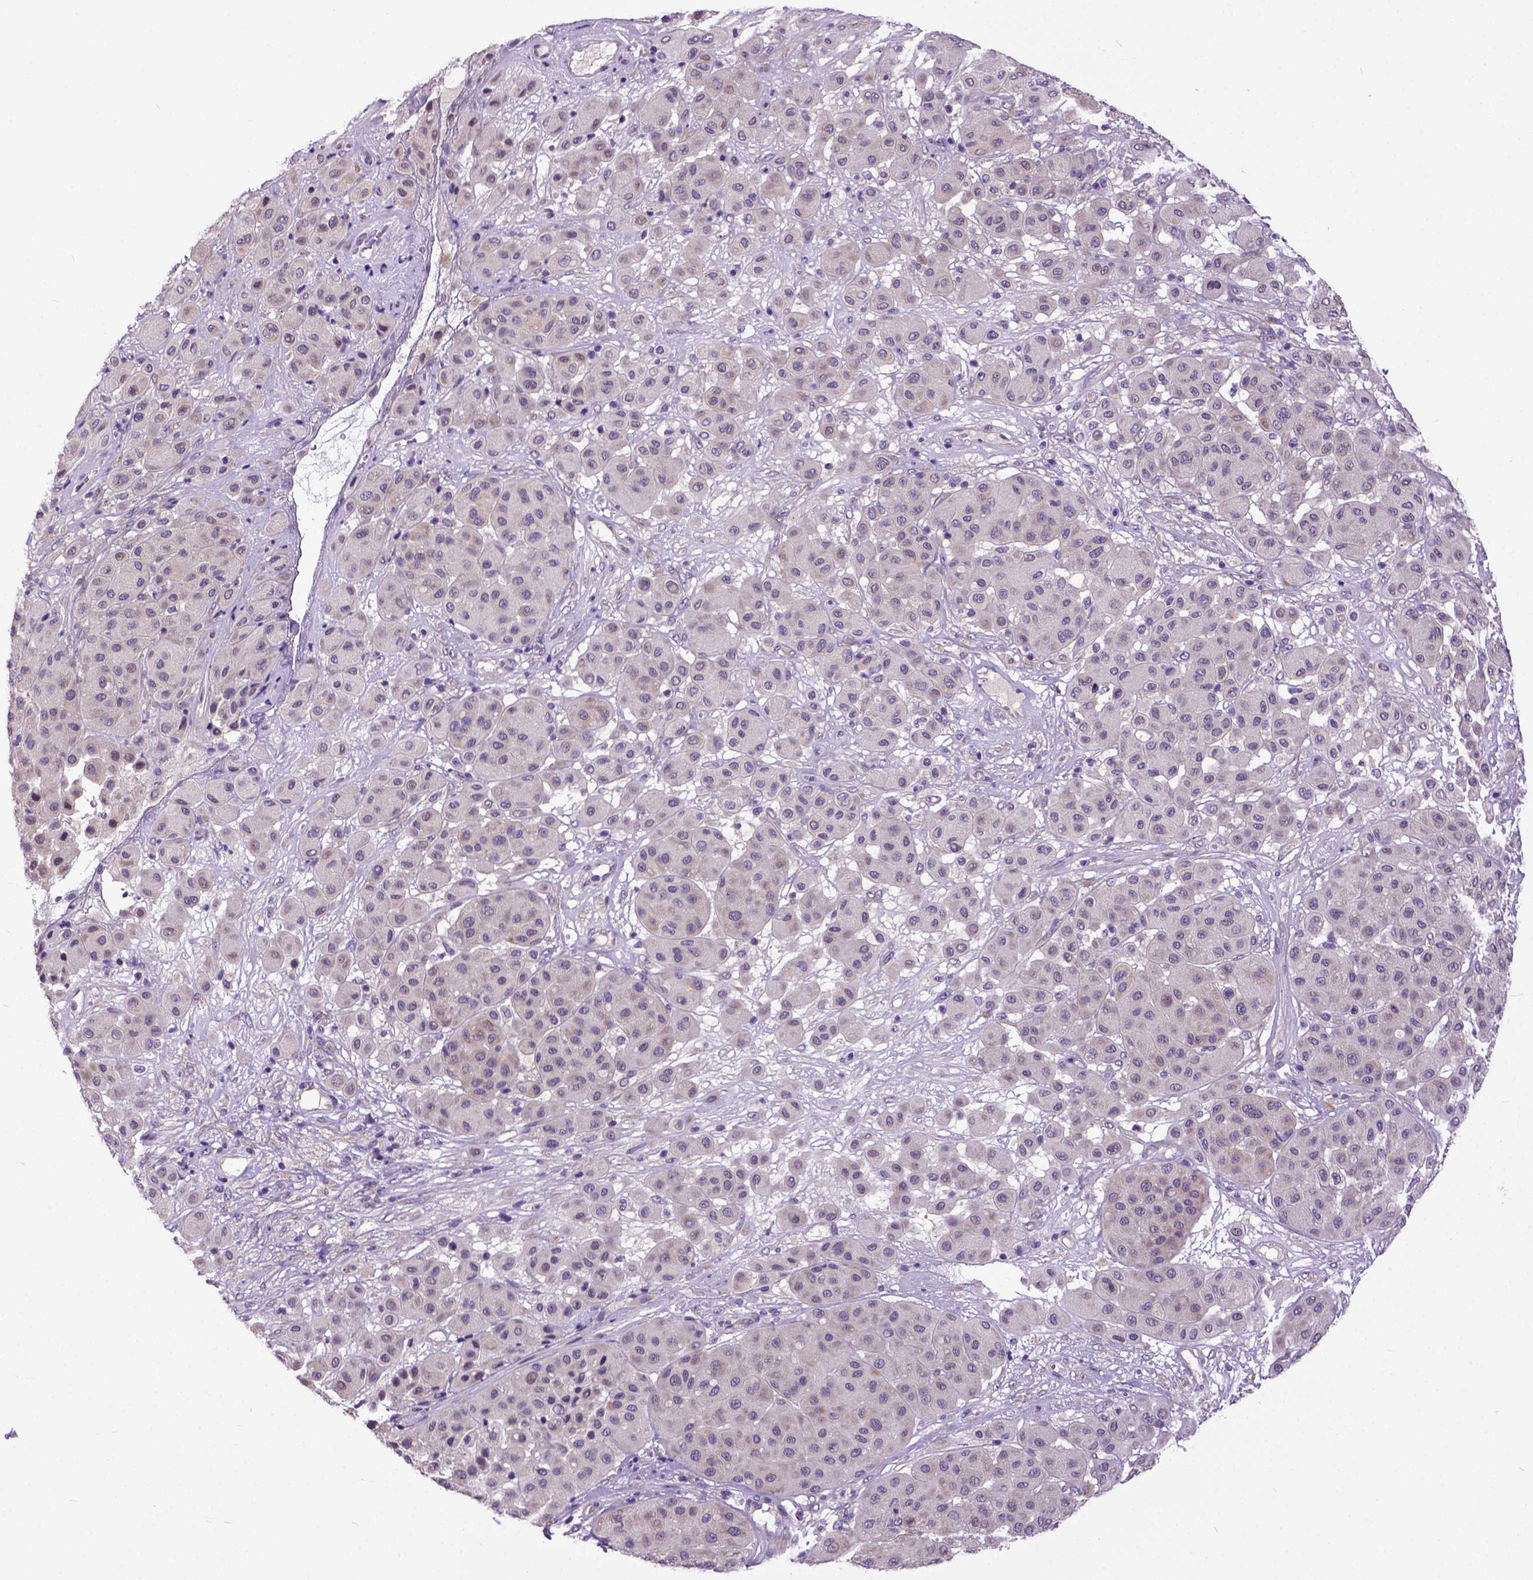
{"staining": {"intensity": "weak", "quantity": "<25%", "location": "cytoplasmic/membranous"}, "tissue": "melanoma", "cell_type": "Tumor cells", "image_type": "cancer", "snomed": [{"axis": "morphology", "description": "Malignant melanoma, Metastatic site"}, {"axis": "topography", "description": "Smooth muscle"}], "caption": "High power microscopy histopathology image of an immunohistochemistry histopathology image of melanoma, revealing no significant expression in tumor cells.", "gene": "NEK5", "patient": {"sex": "male", "age": 41}}